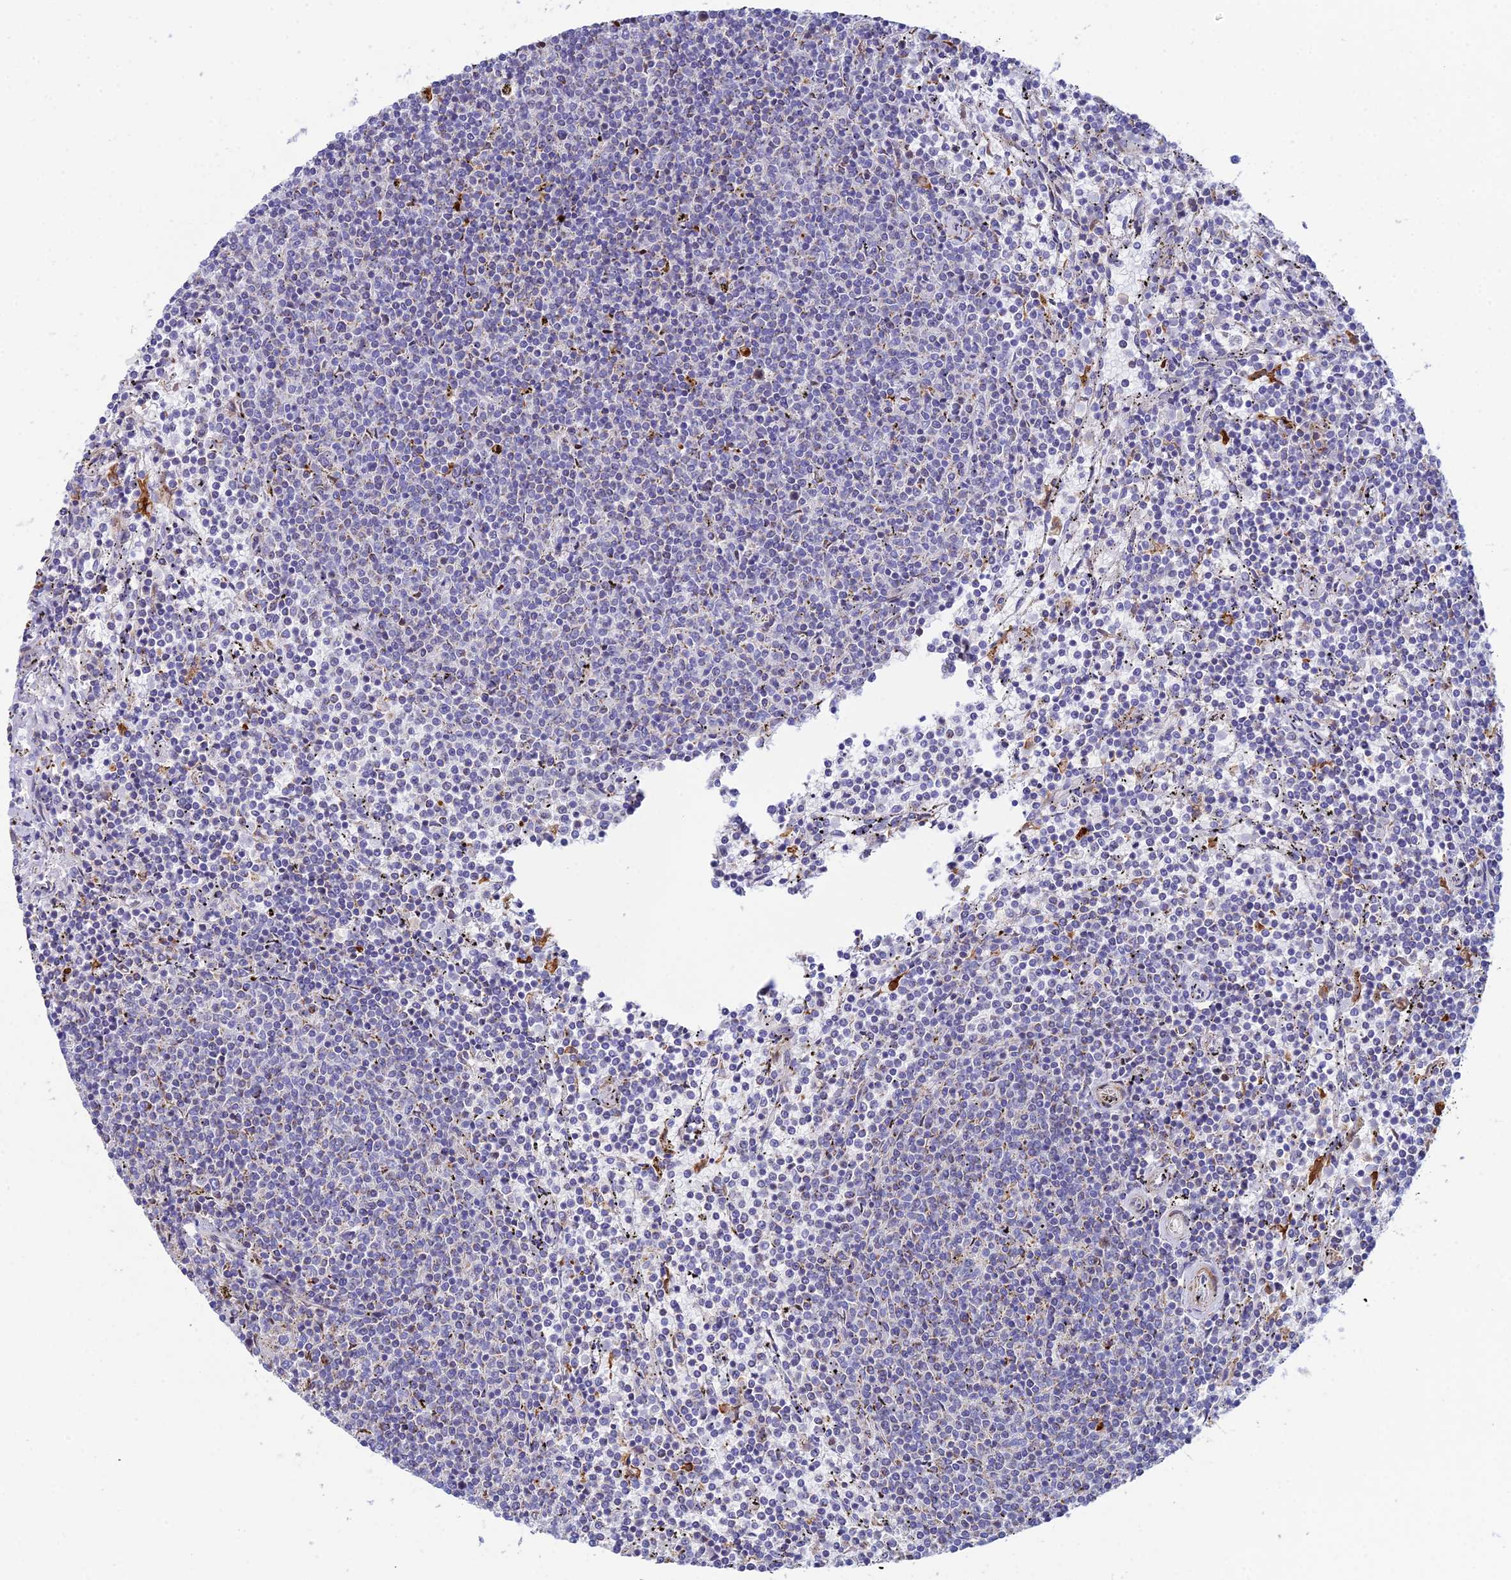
{"staining": {"intensity": "negative", "quantity": "none", "location": "none"}, "tissue": "lymphoma", "cell_type": "Tumor cells", "image_type": "cancer", "snomed": [{"axis": "morphology", "description": "Malignant lymphoma, non-Hodgkin's type, Low grade"}, {"axis": "topography", "description": "Spleen"}], "caption": "Immunohistochemical staining of human low-grade malignant lymphoma, non-Hodgkin's type displays no significant positivity in tumor cells.", "gene": "CSPG4", "patient": {"sex": "female", "age": 50}}